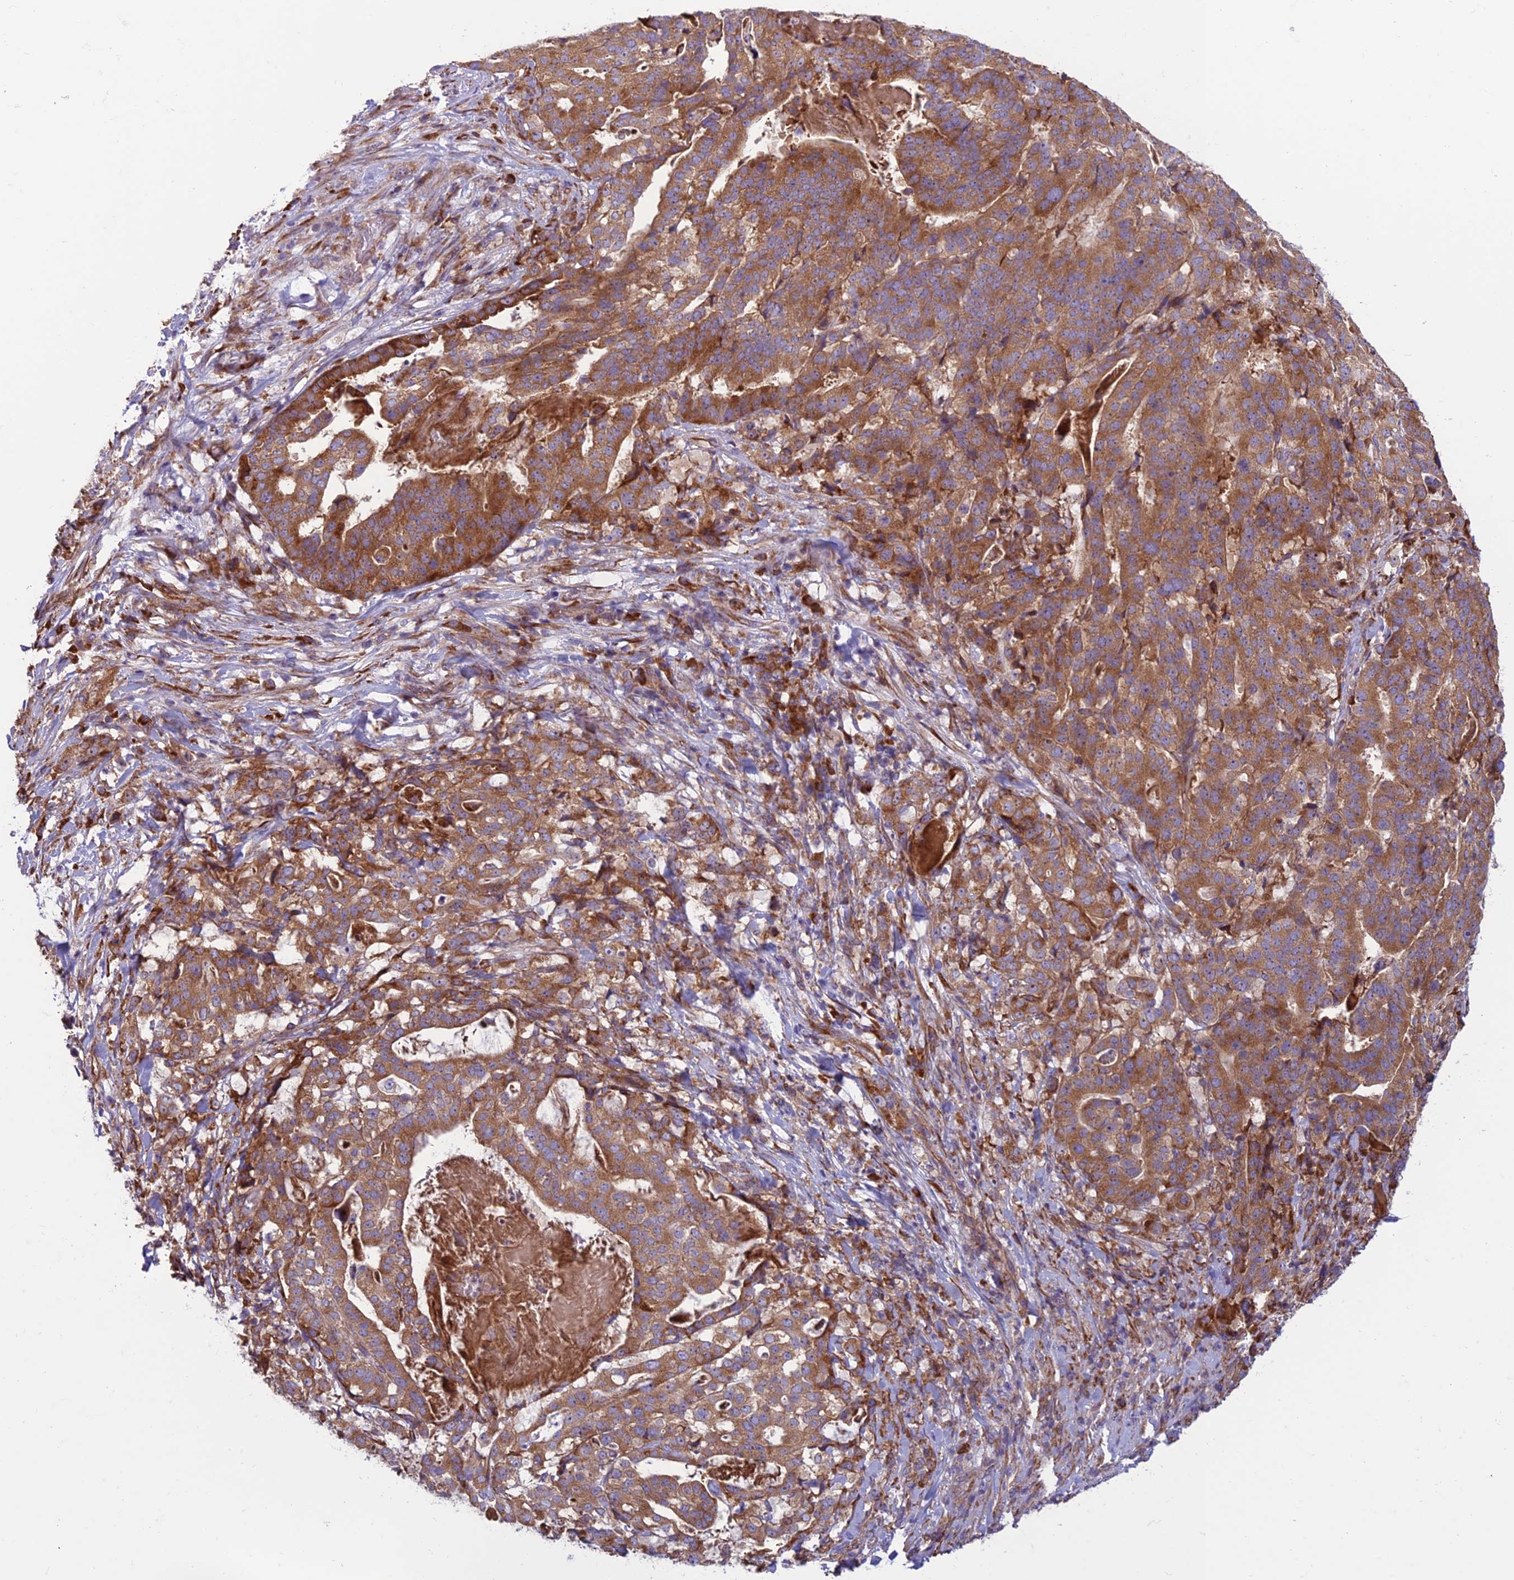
{"staining": {"intensity": "moderate", "quantity": ">75%", "location": "cytoplasmic/membranous"}, "tissue": "stomach cancer", "cell_type": "Tumor cells", "image_type": "cancer", "snomed": [{"axis": "morphology", "description": "Adenocarcinoma, NOS"}, {"axis": "topography", "description": "Stomach"}], "caption": "The photomicrograph shows staining of stomach adenocarcinoma, revealing moderate cytoplasmic/membranous protein positivity (brown color) within tumor cells.", "gene": "RPL17-C18orf32", "patient": {"sex": "male", "age": 48}}